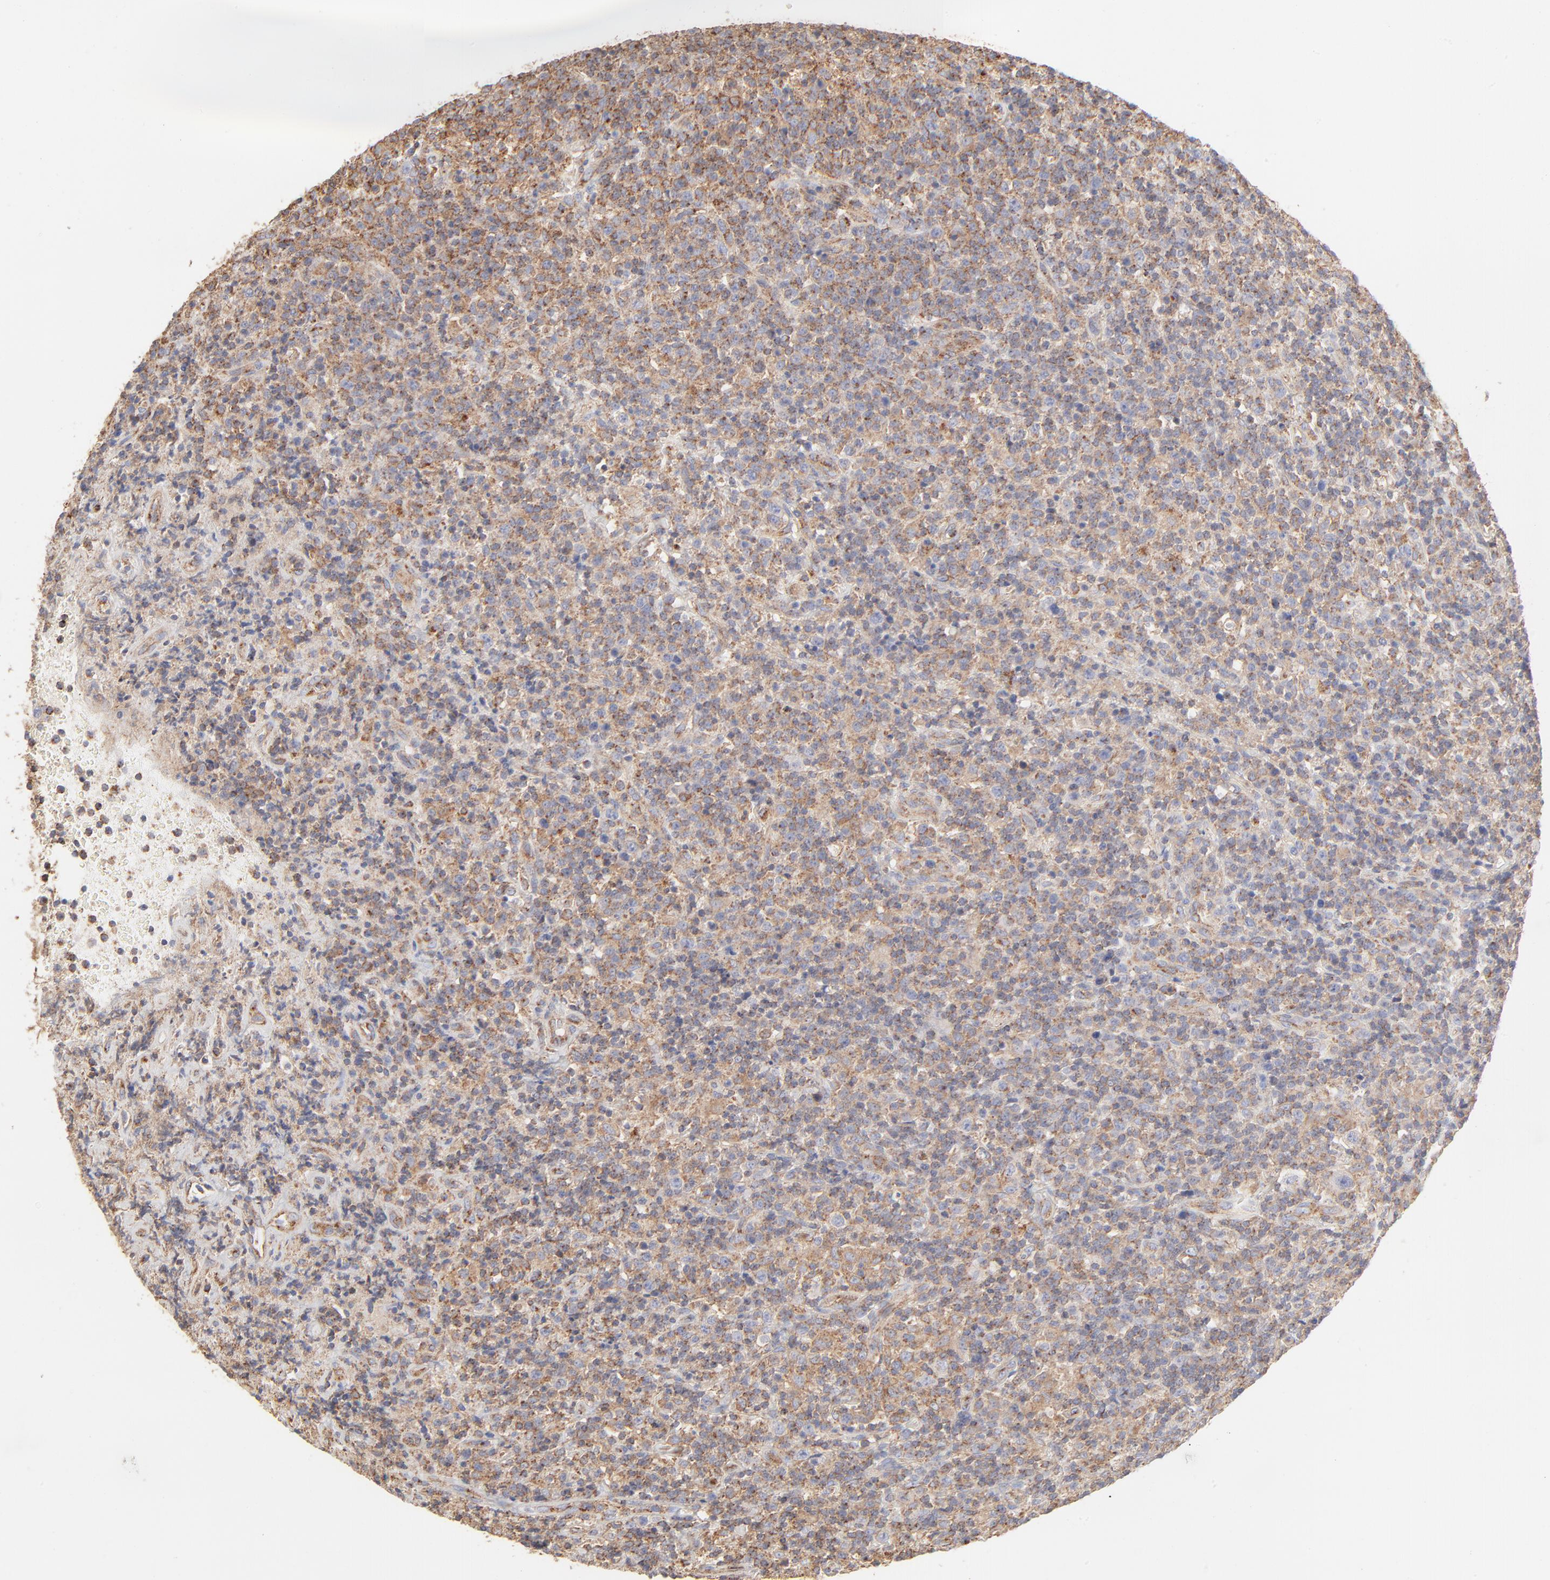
{"staining": {"intensity": "moderate", "quantity": ">75%", "location": "cytoplasmic/membranous"}, "tissue": "lymphoma", "cell_type": "Tumor cells", "image_type": "cancer", "snomed": [{"axis": "morphology", "description": "Hodgkin's disease, NOS"}, {"axis": "topography", "description": "Lymph node"}], "caption": "IHC histopathology image of lymphoma stained for a protein (brown), which reveals medium levels of moderate cytoplasmic/membranous expression in approximately >75% of tumor cells.", "gene": "CLTB", "patient": {"sex": "male", "age": 65}}